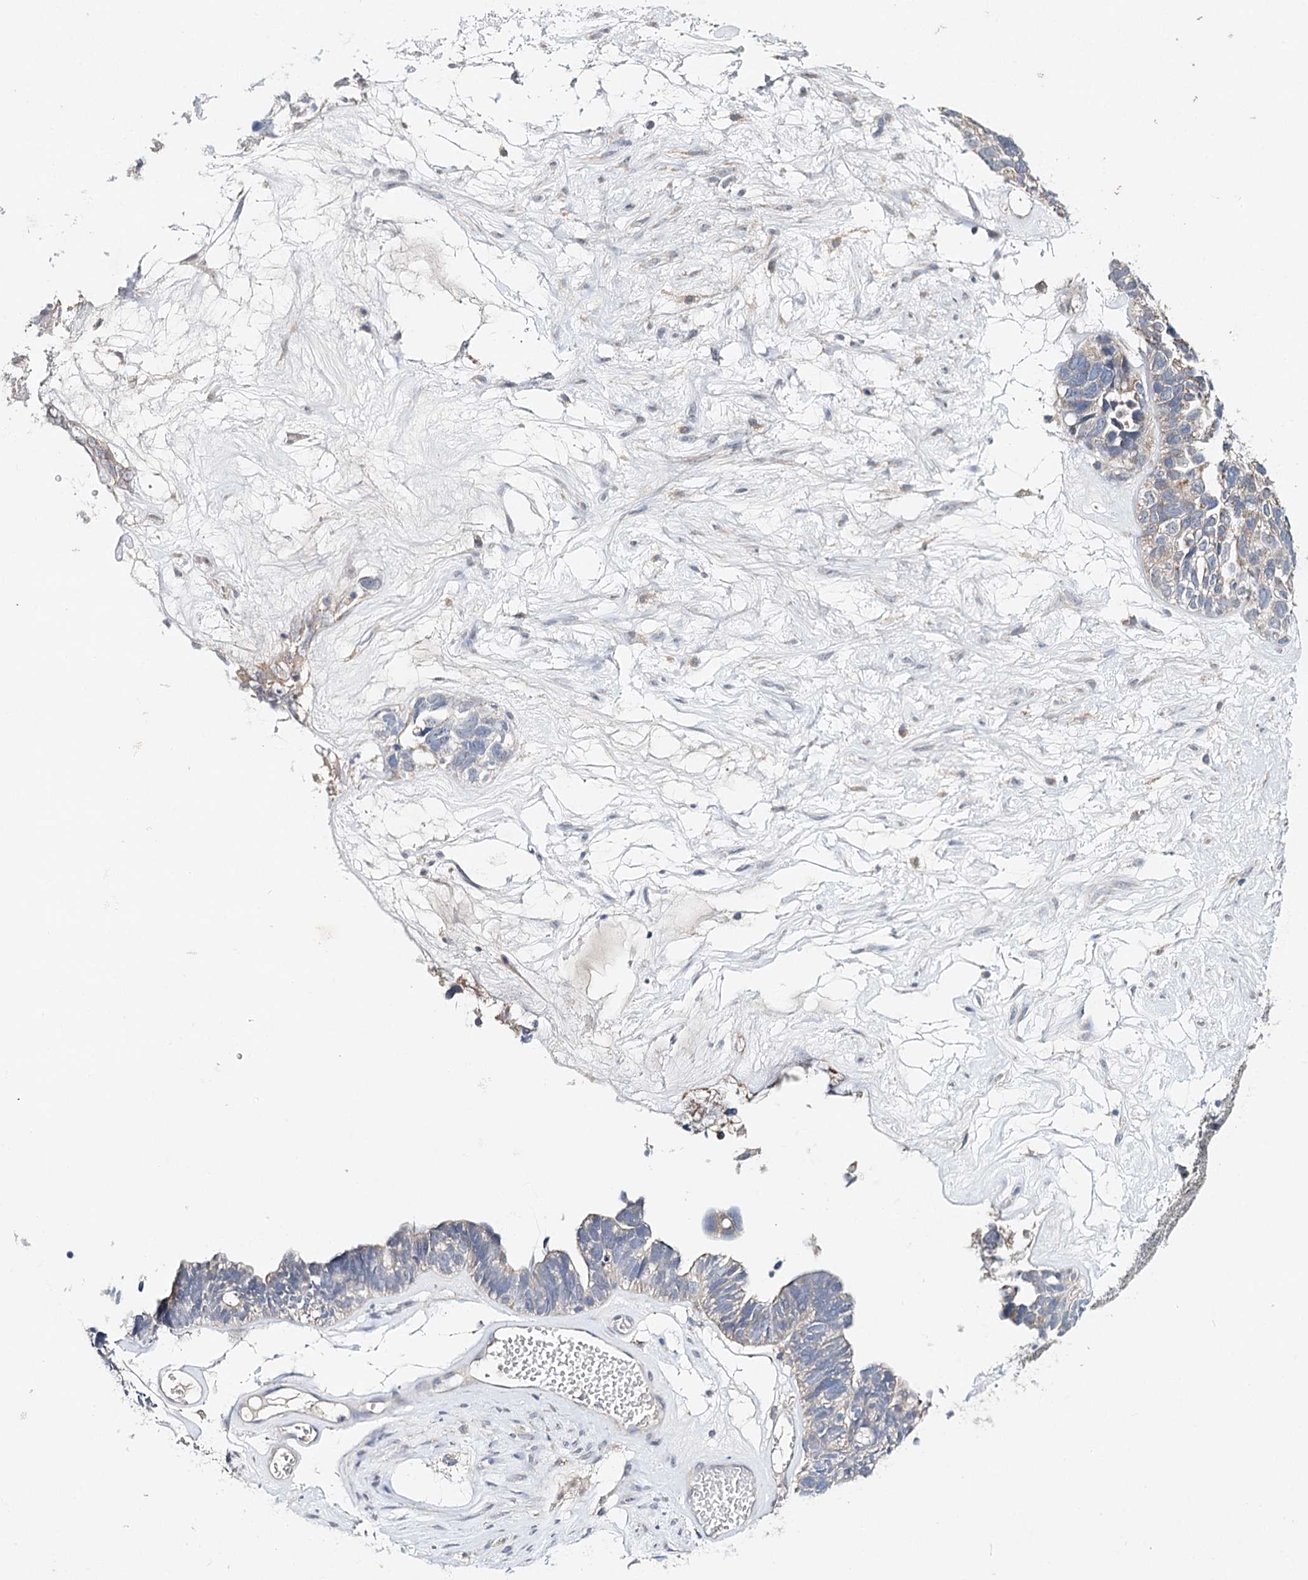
{"staining": {"intensity": "negative", "quantity": "none", "location": "none"}, "tissue": "ovarian cancer", "cell_type": "Tumor cells", "image_type": "cancer", "snomed": [{"axis": "morphology", "description": "Cystadenocarcinoma, serous, NOS"}, {"axis": "topography", "description": "Ovary"}], "caption": "There is no significant staining in tumor cells of ovarian cancer. Nuclei are stained in blue.", "gene": "CFAP46", "patient": {"sex": "female", "age": 79}}